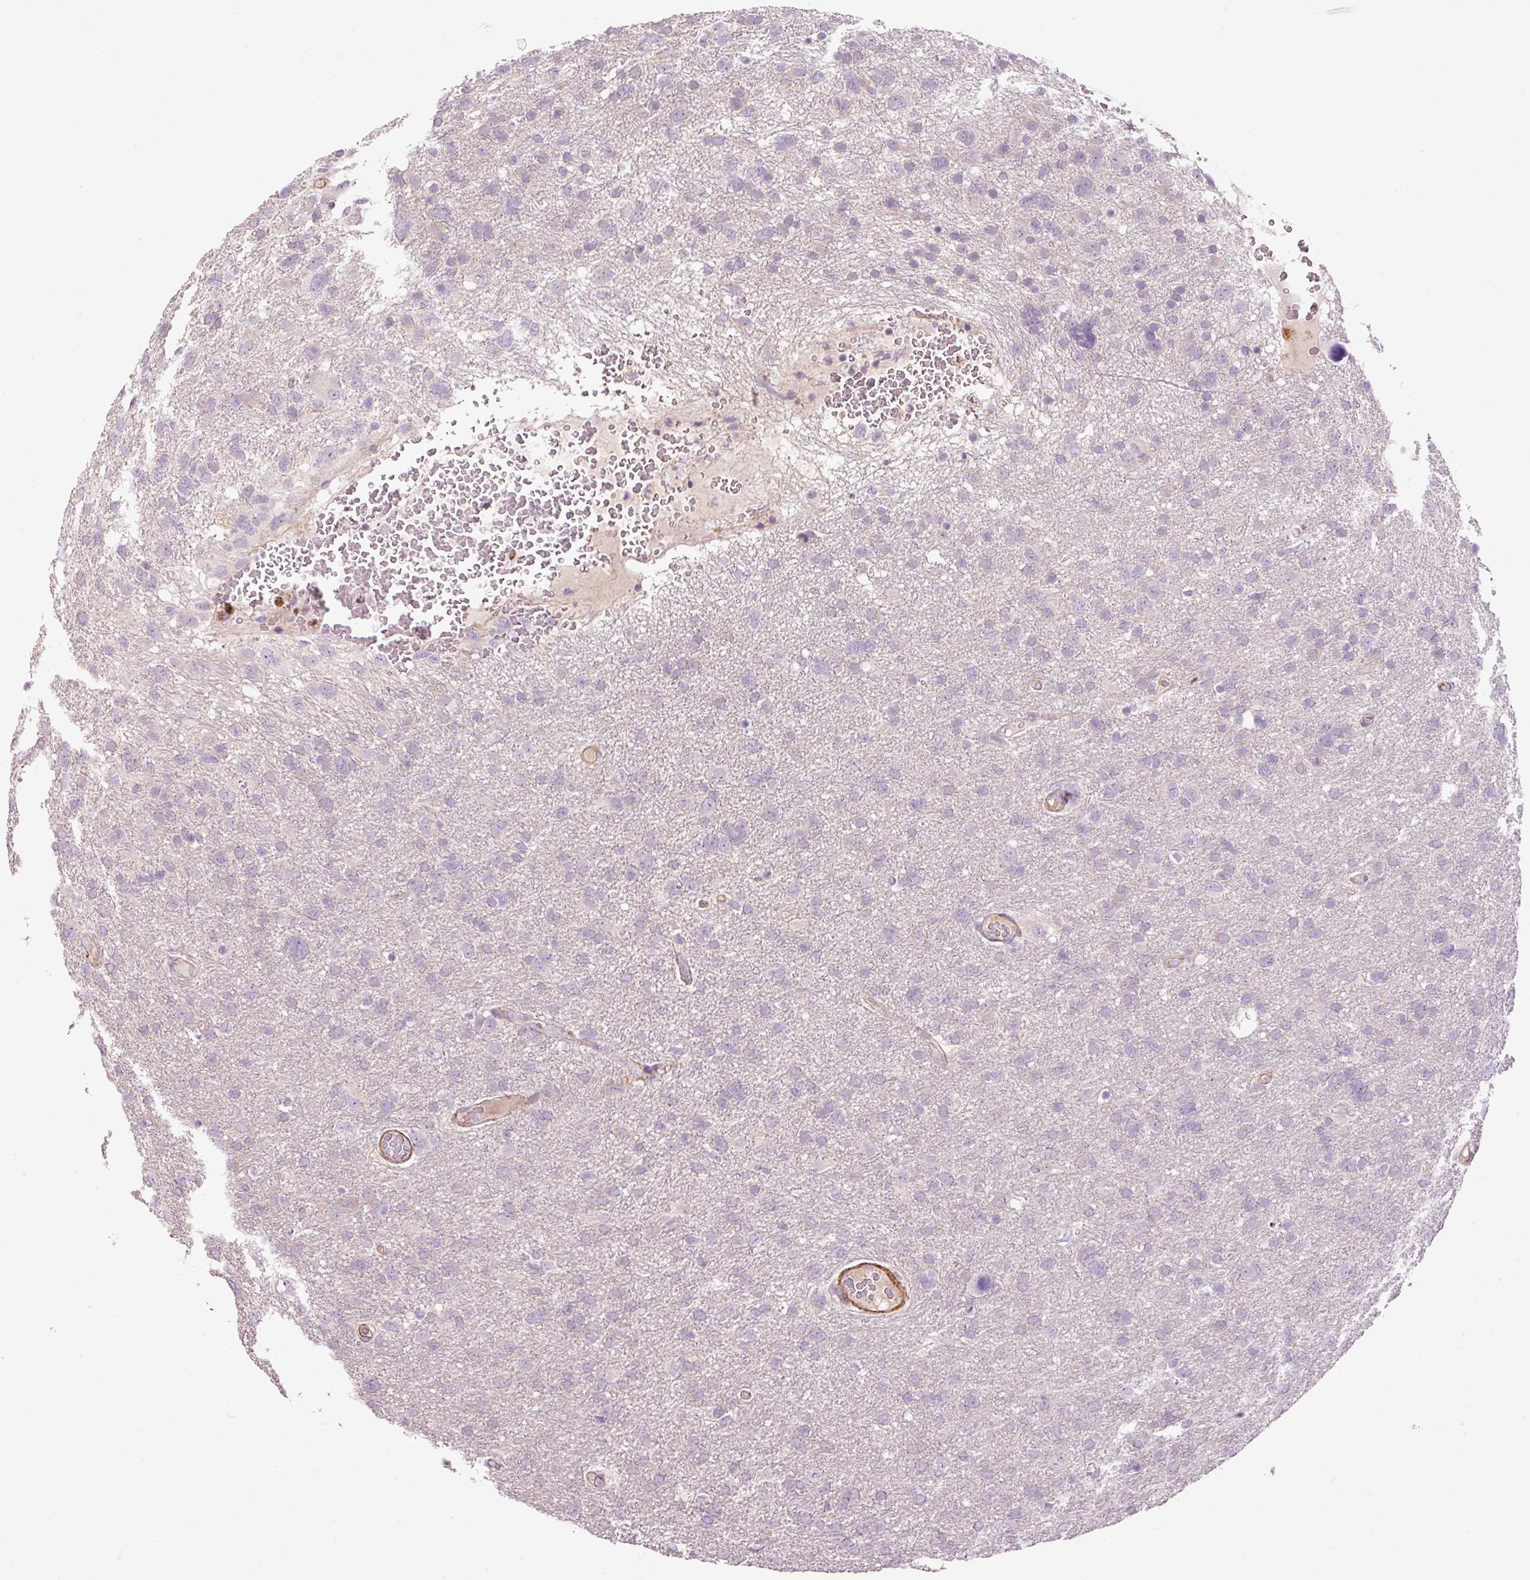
{"staining": {"intensity": "negative", "quantity": "none", "location": "none"}, "tissue": "glioma", "cell_type": "Tumor cells", "image_type": "cancer", "snomed": [{"axis": "morphology", "description": "Glioma, malignant, High grade"}, {"axis": "topography", "description": "Brain"}], "caption": "Immunohistochemistry micrograph of malignant high-grade glioma stained for a protein (brown), which exhibits no staining in tumor cells.", "gene": "ANKRD20A1", "patient": {"sex": "male", "age": 61}}